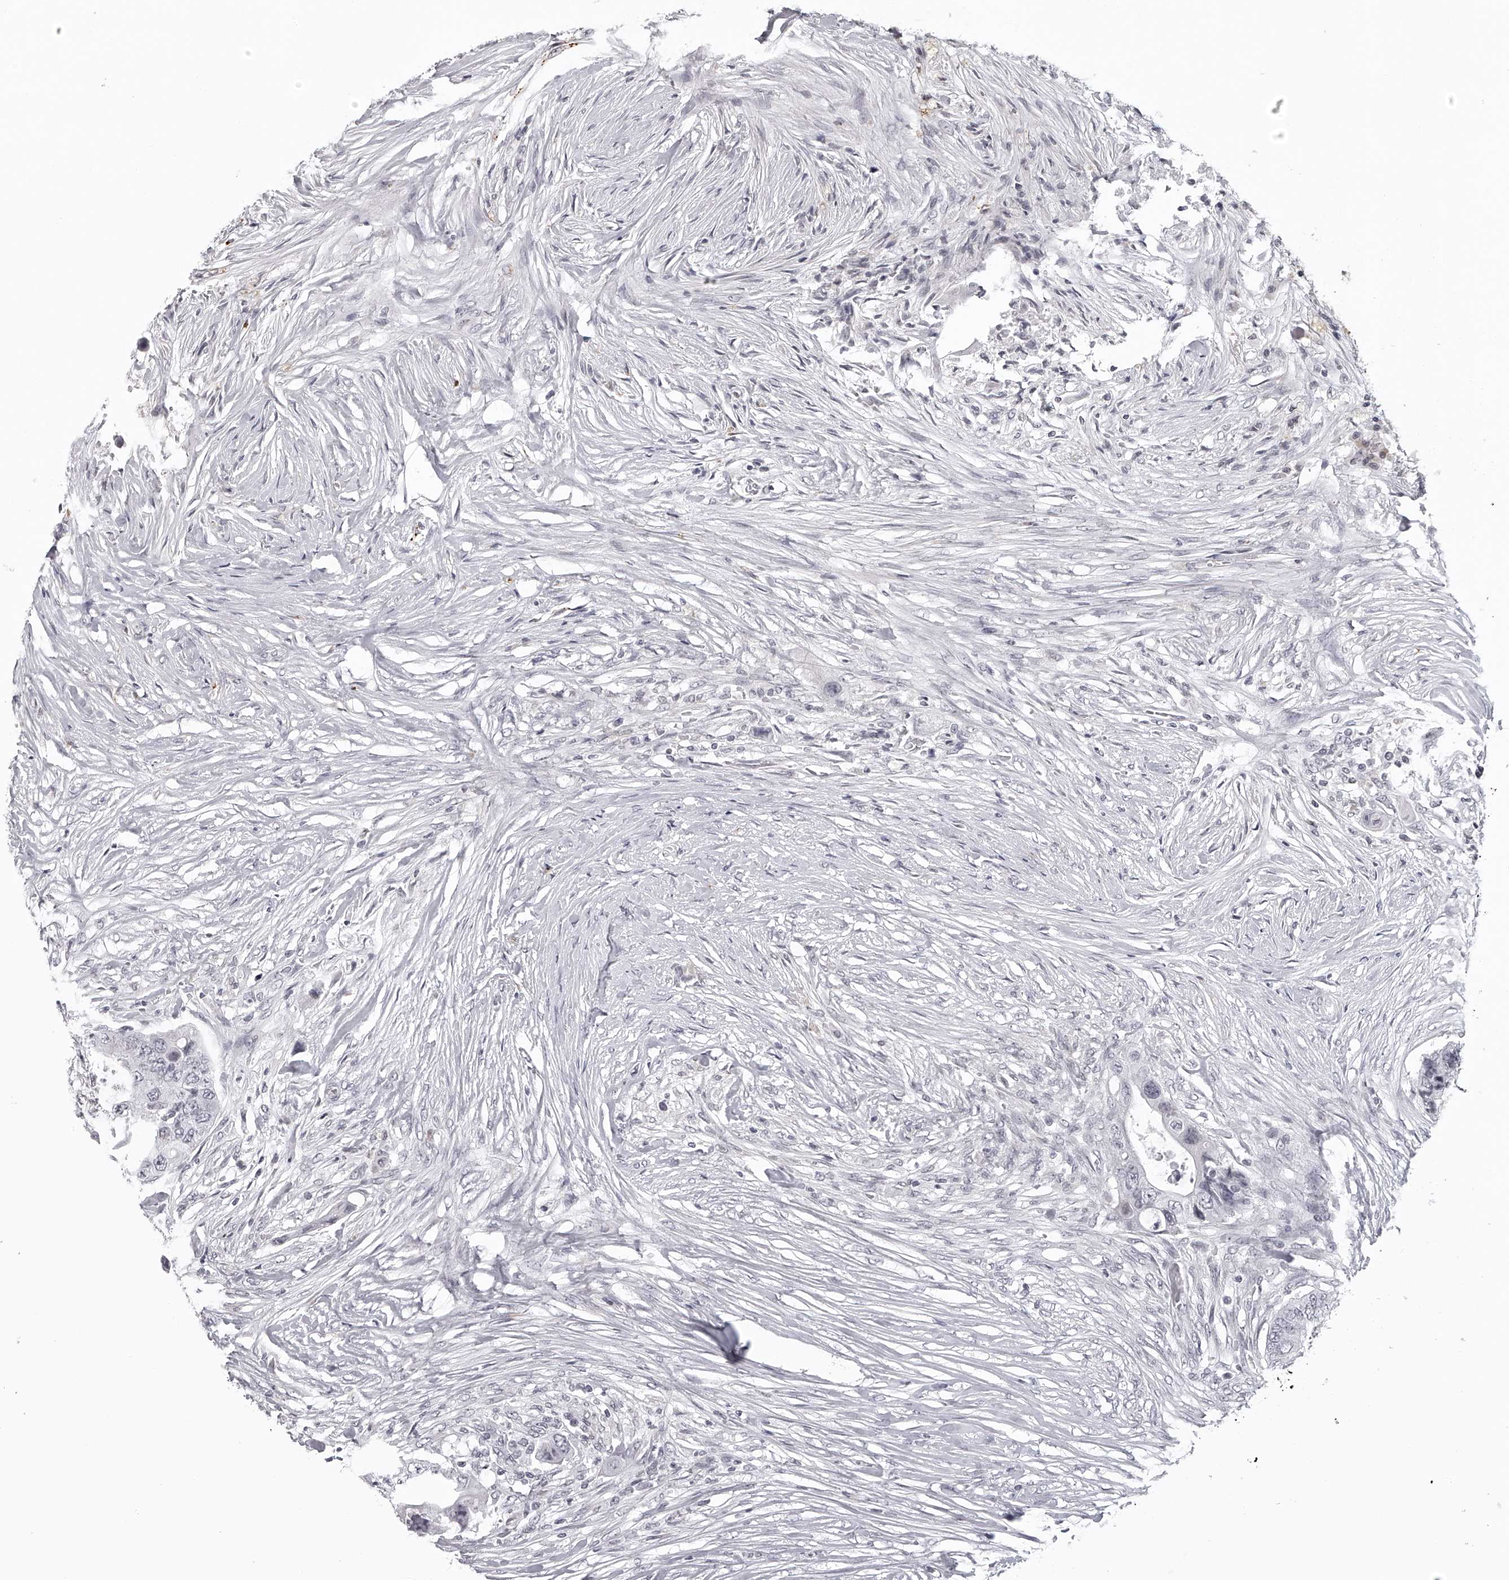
{"staining": {"intensity": "negative", "quantity": "none", "location": "none"}, "tissue": "colorectal cancer", "cell_type": "Tumor cells", "image_type": "cancer", "snomed": [{"axis": "morphology", "description": "Adenocarcinoma, NOS"}, {"axis": "topography", "description": "Colon"}], "caption": "Tumor cells are negative for protein expression in human colorectal adenocarcinoma. The staining is performed using DAB (3,3'-diaminobenzidine) brown chromogen with nuclei counter-stained in using hematoxylin.", "gene": "RNF220", "patient": {"sex": "male", "age": 71}}